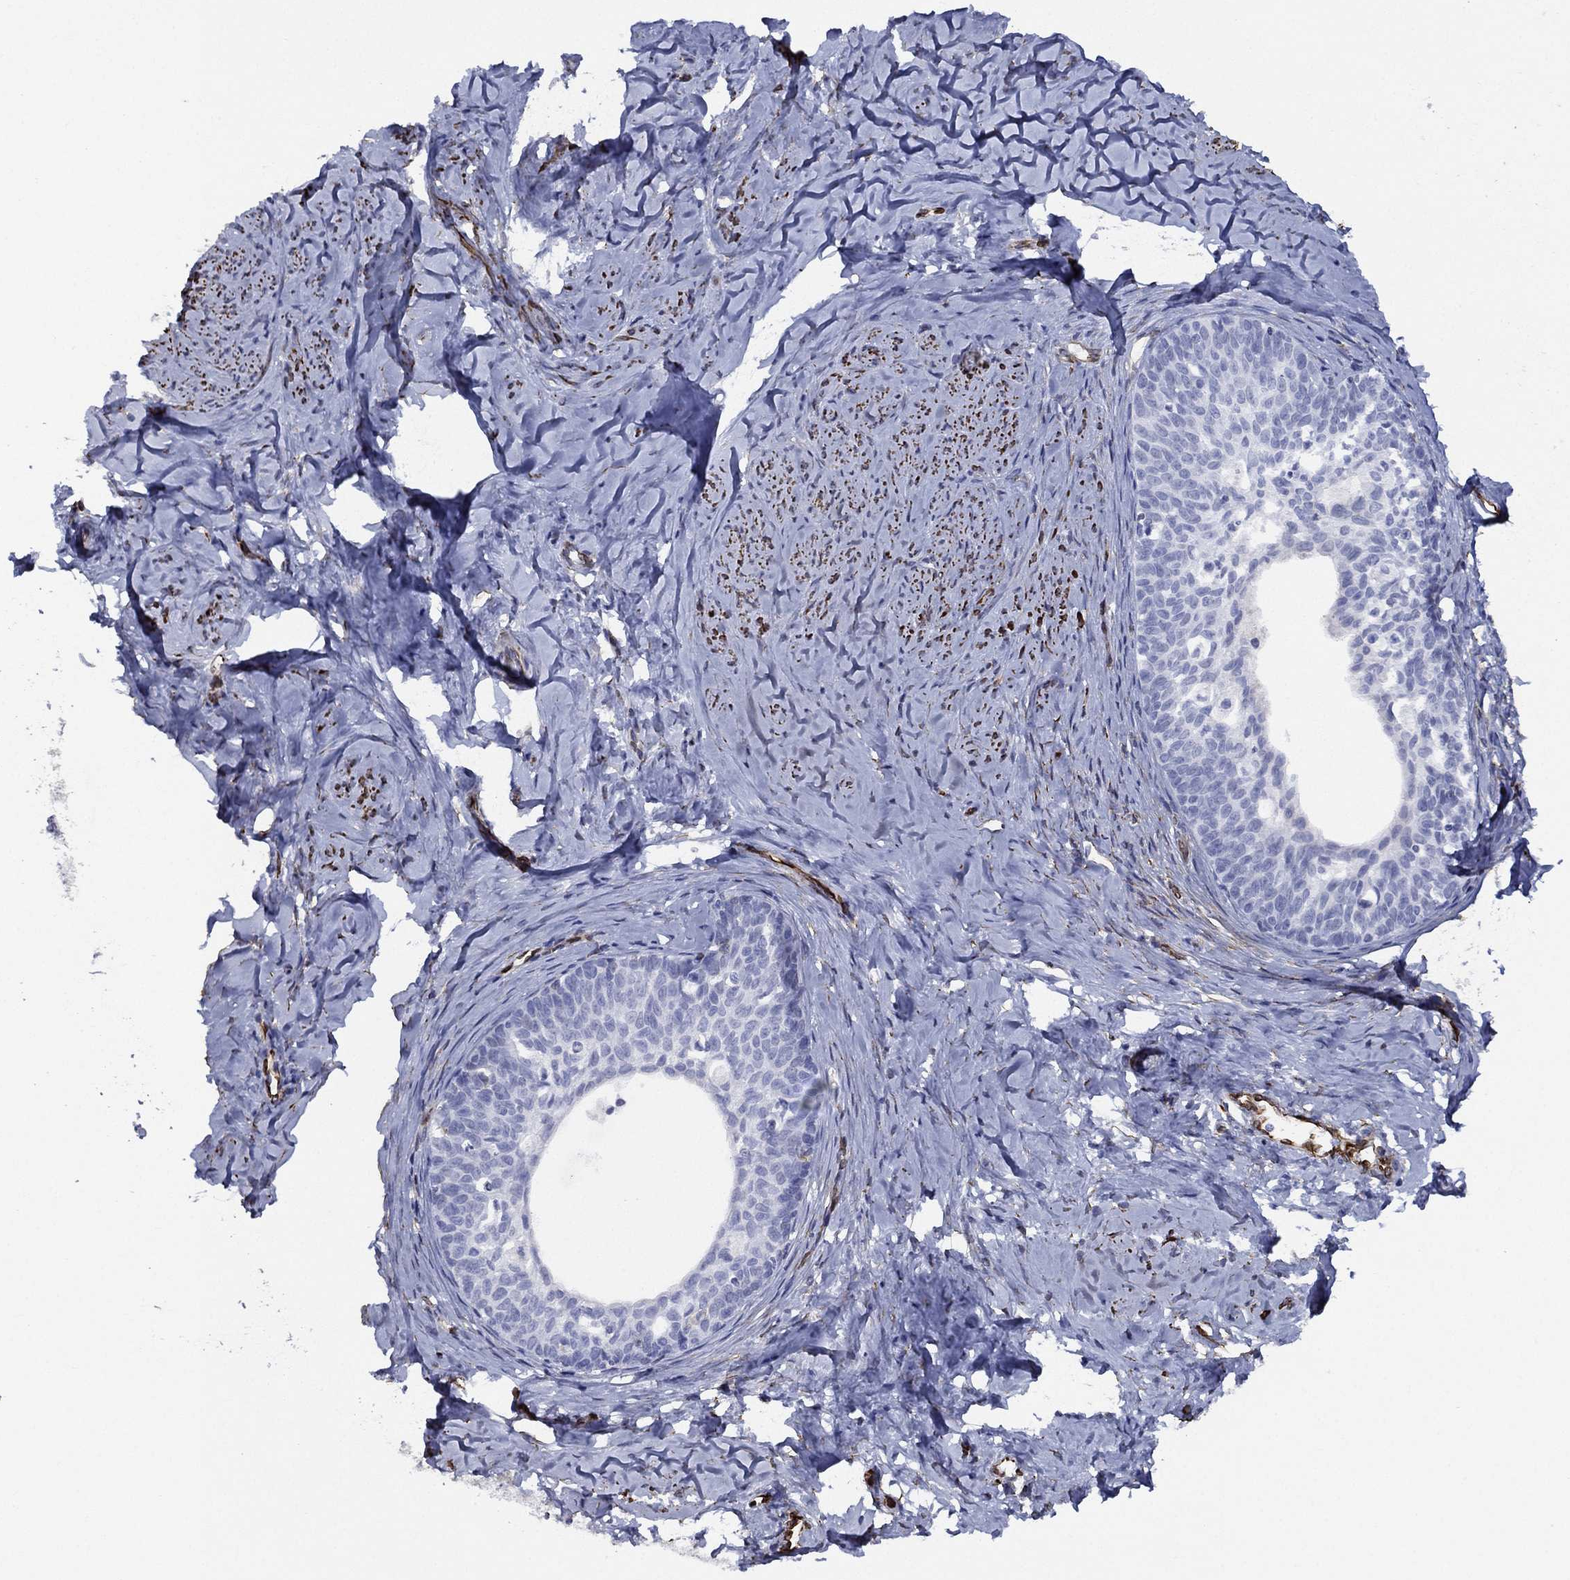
{"staining": {"intensity": "negative", "quantity": "none", "location": "none"}, "tissue": "cervical cancer", "cell_type": "Tumor cells", "image_type": "cancer", "snomed": [{"axis": "morphology", "description": "Squamous cell carcinoma, NOS"}, {"axis": "topography", "description": "Cervix"}], "caption": "Tumor cells show no significant staining in cervical cancer (squamous cell carcinoma).", "gene": "MAS1", "patient": {"sex": "female", "age": 51}}